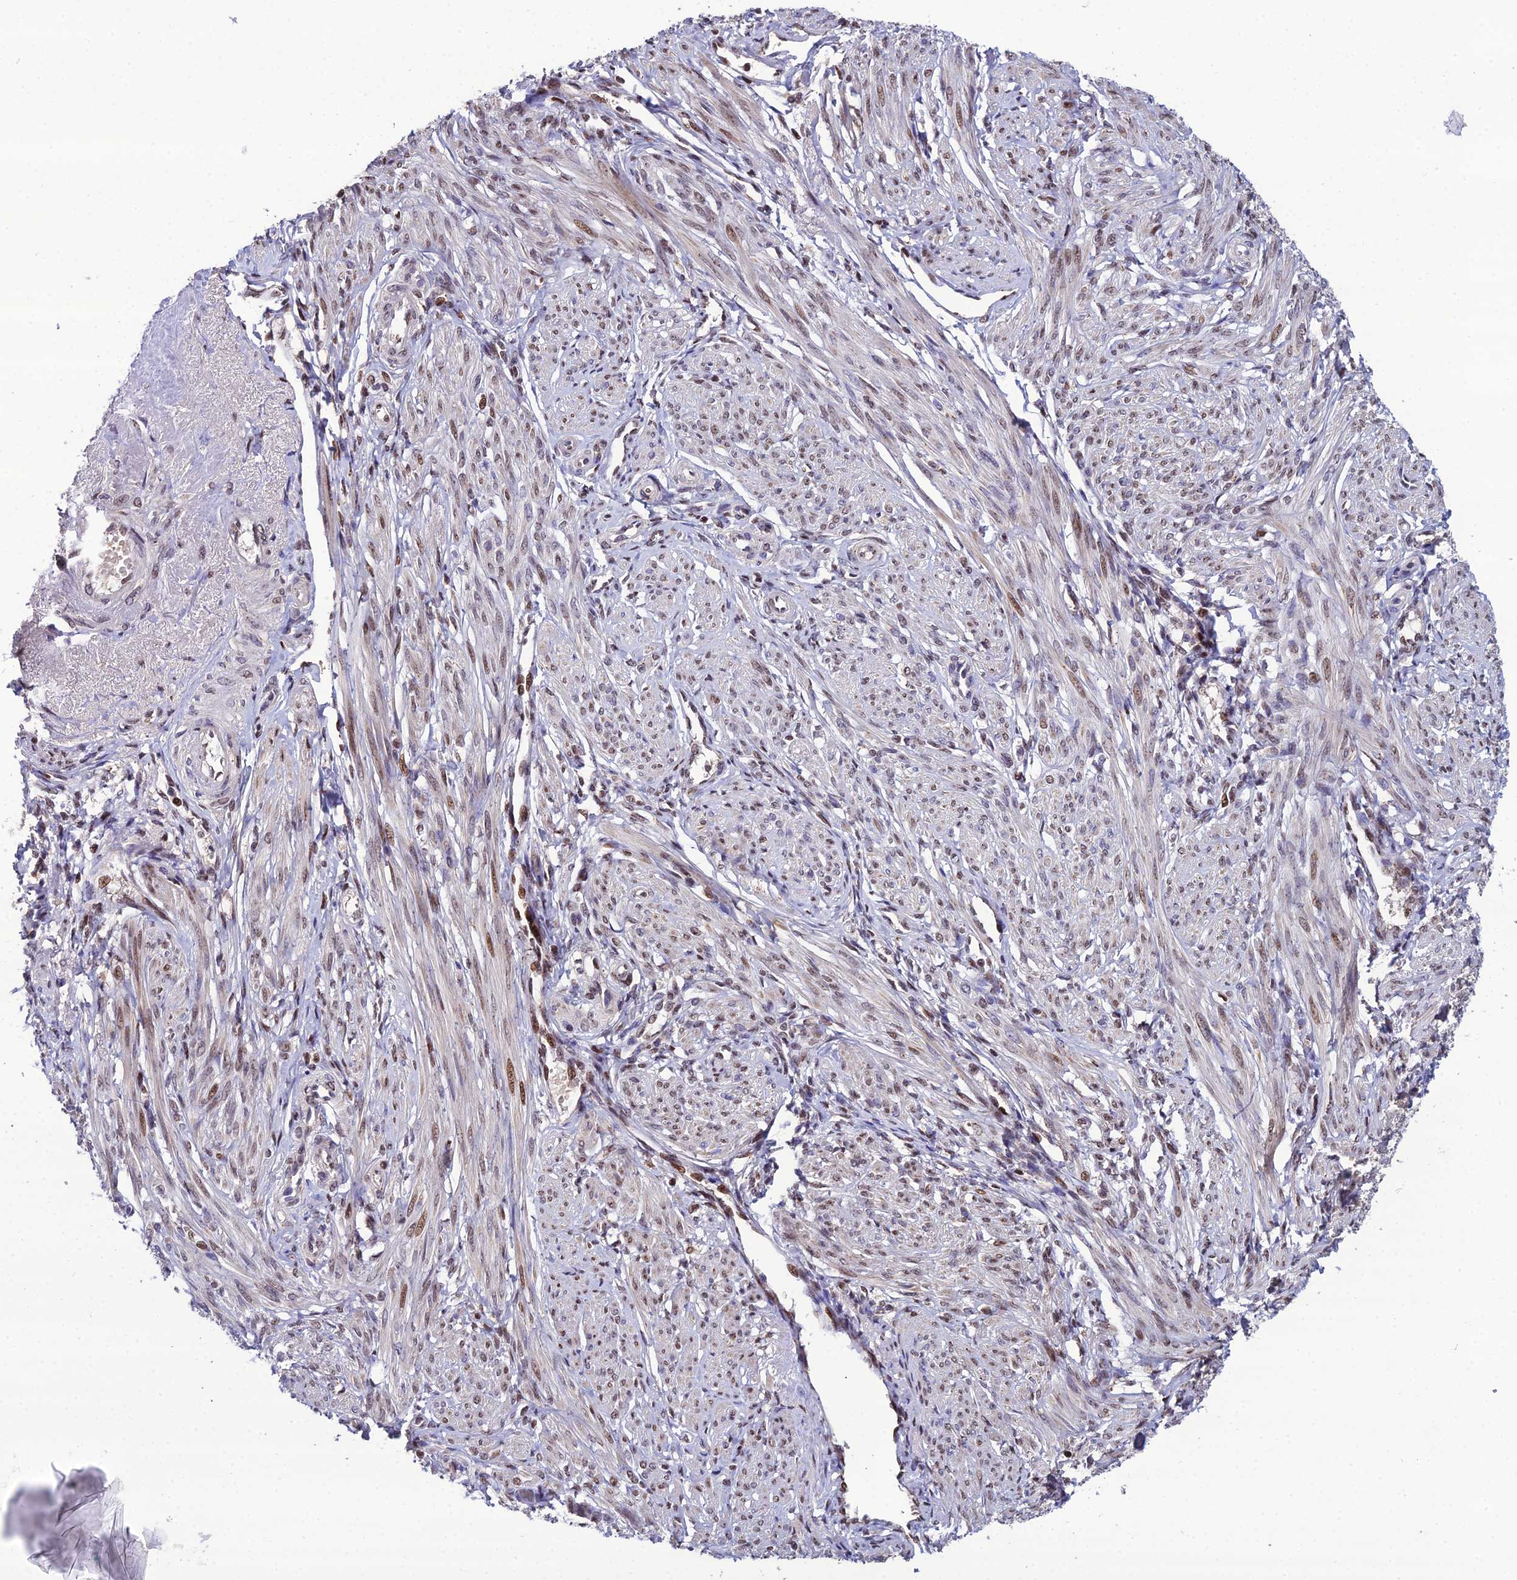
{"staining": {"intensity": "weak", "quantity": "25%-75%", "location": "cytoplasmic/membranous,nuclear"}, "tissue": "smooth muscle", "cell_type": "Smooth muscle cells", "image_type": "normal", "snomed": [{"axis": "morphology", "description": "Normal tissue, NOS"}, {"axis": "topography", "description": "Smooth muscle"}], "caption": "This is an image of IHC staining of benign smooth muscle, which shows weak staining in the cytoplasmic/membranous,nuclear of smooth muscle cells.", "gene": "ARL2", "patient": {"sex": "female", "age": 39}}